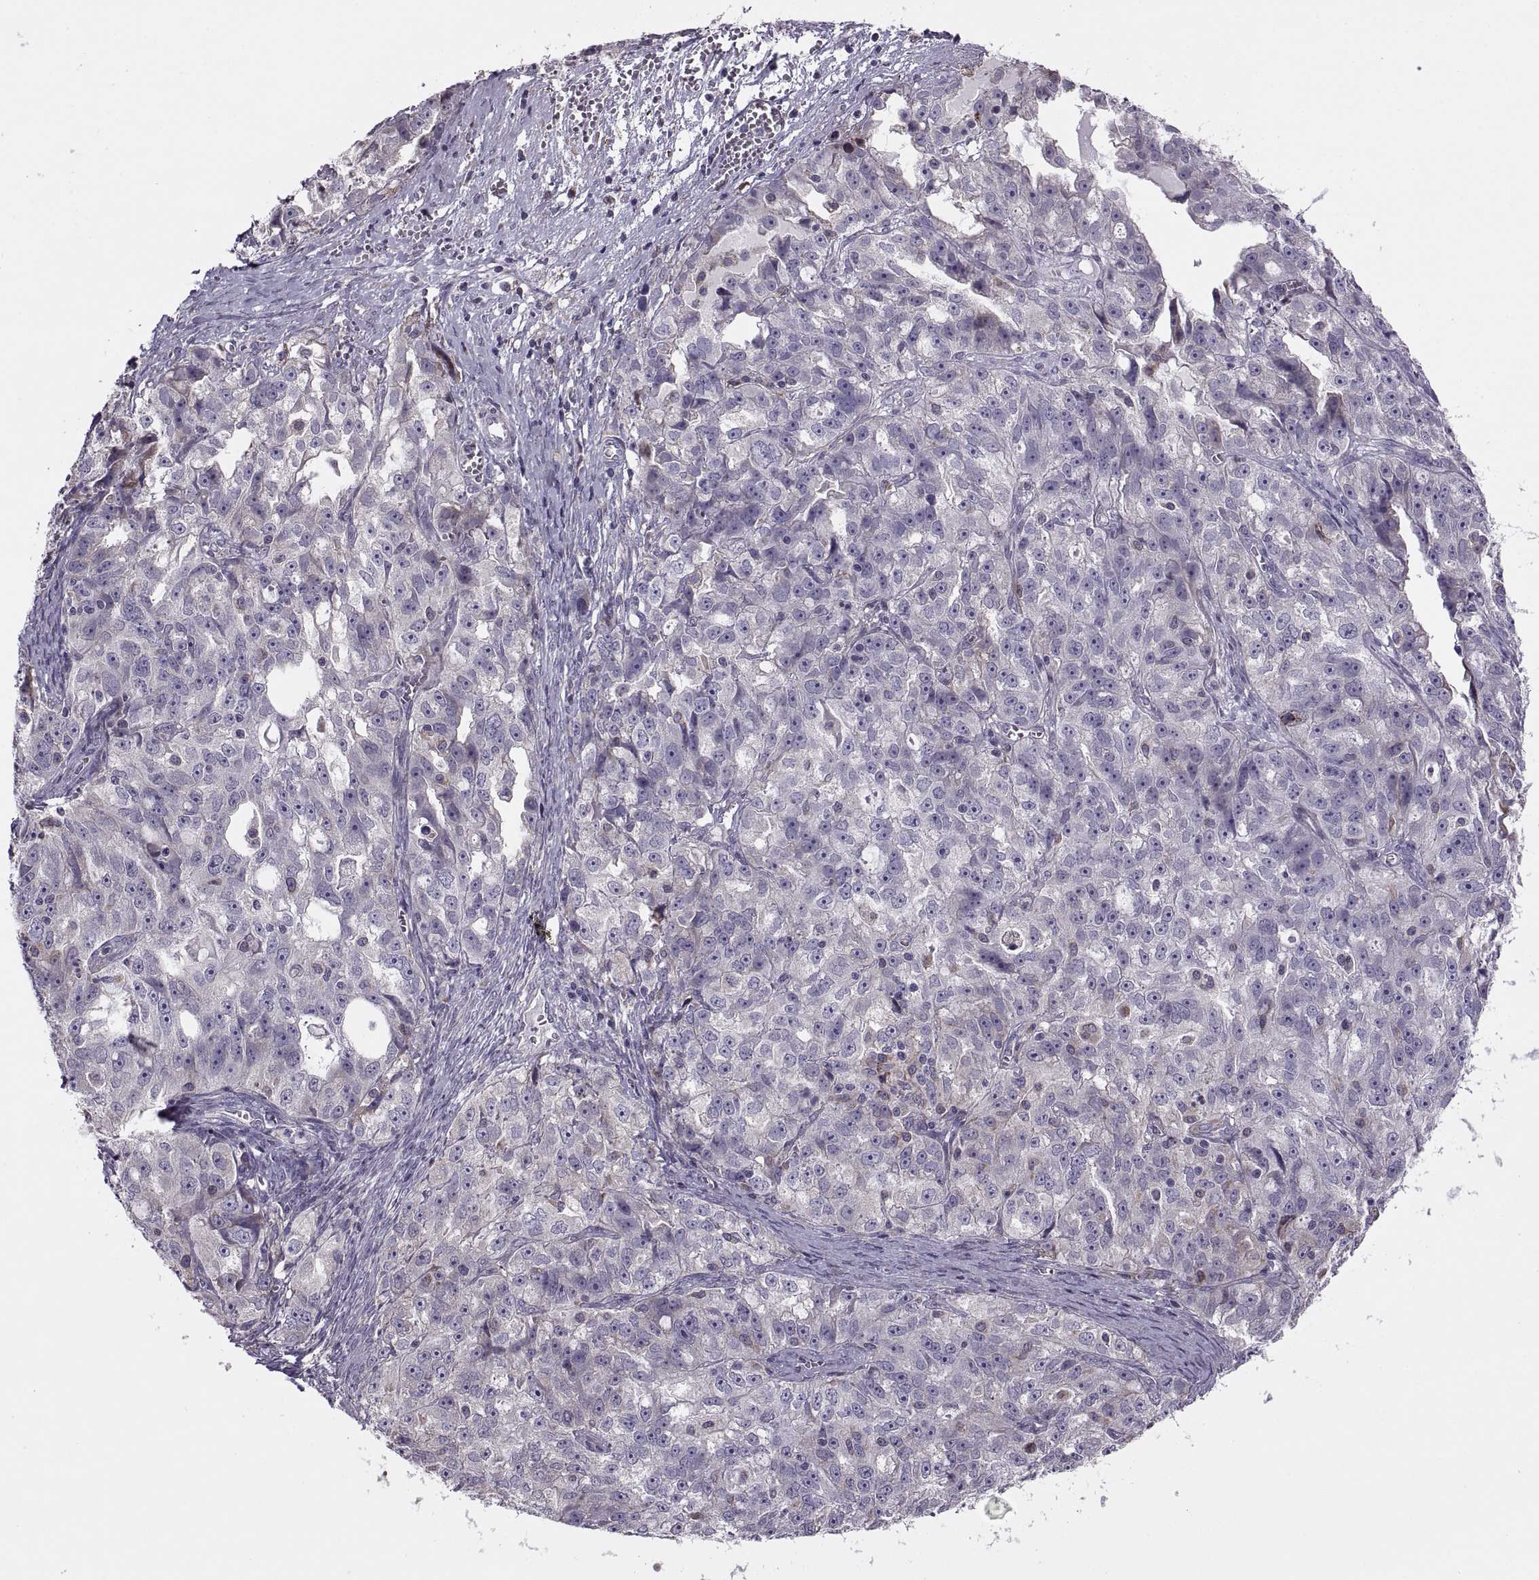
{"staining": {"intensity": "negative", "quantity": "none", "location": "none"}, "tissue": "ovarian cancer", "cell_type": "Tumor cells", "image_type": "cancer", "snomed": [{"axis": "morphology", "description": "Cystadenocarcinoma, serous, NOS"}, {"axis": "topography", "description": "Ovary"}], "caption": "An image of human ovarian cancer (serous cystadenocarcinoma) is negative for staining in tumor cells.", "gene": "LETM2", "patient": {"sex": "female", "age": 51}}